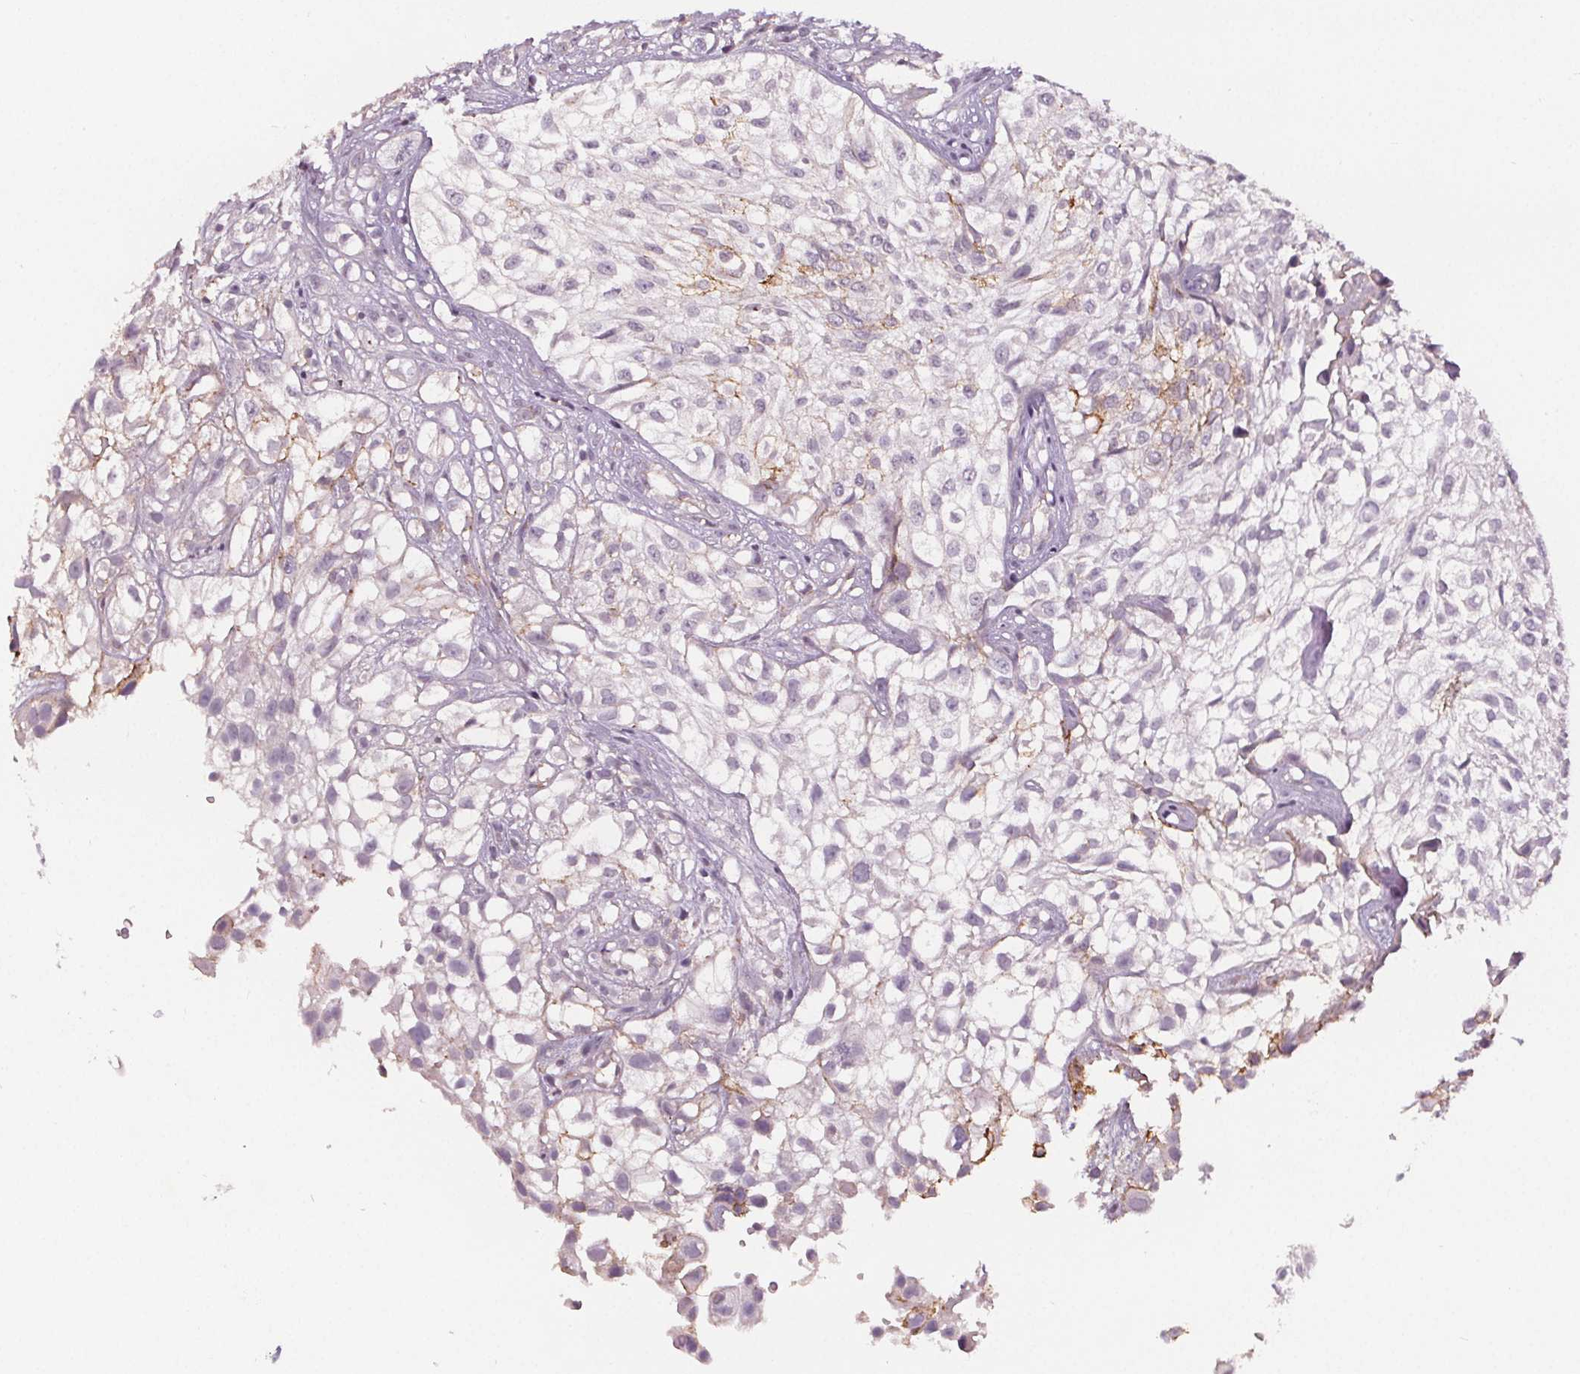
{"staining": {"intensity": "moderate", "quantity": "<25%", "location": "cytoplasmic/membranous"}, "tissue": "urothelial cancer", "cell_type": "Tumor cells", "image_type": "cancer", "snomed": [{"axis": "morphology", "description": "Urothelial carcinoma, High grade"}, {"axis": "topography", "description": "Urinary bladder"}], "caption": "Protein staining by immunohistochemistry exhibits moderate cytoplasmic/membranous staining in about <25% of tumor cells in urothelial cancer. (brown staining indicates protein expression, while blue staining denotes nuclei).", "gene": "ATP1A1", "patient": {"sex": "male", "age": 56}}